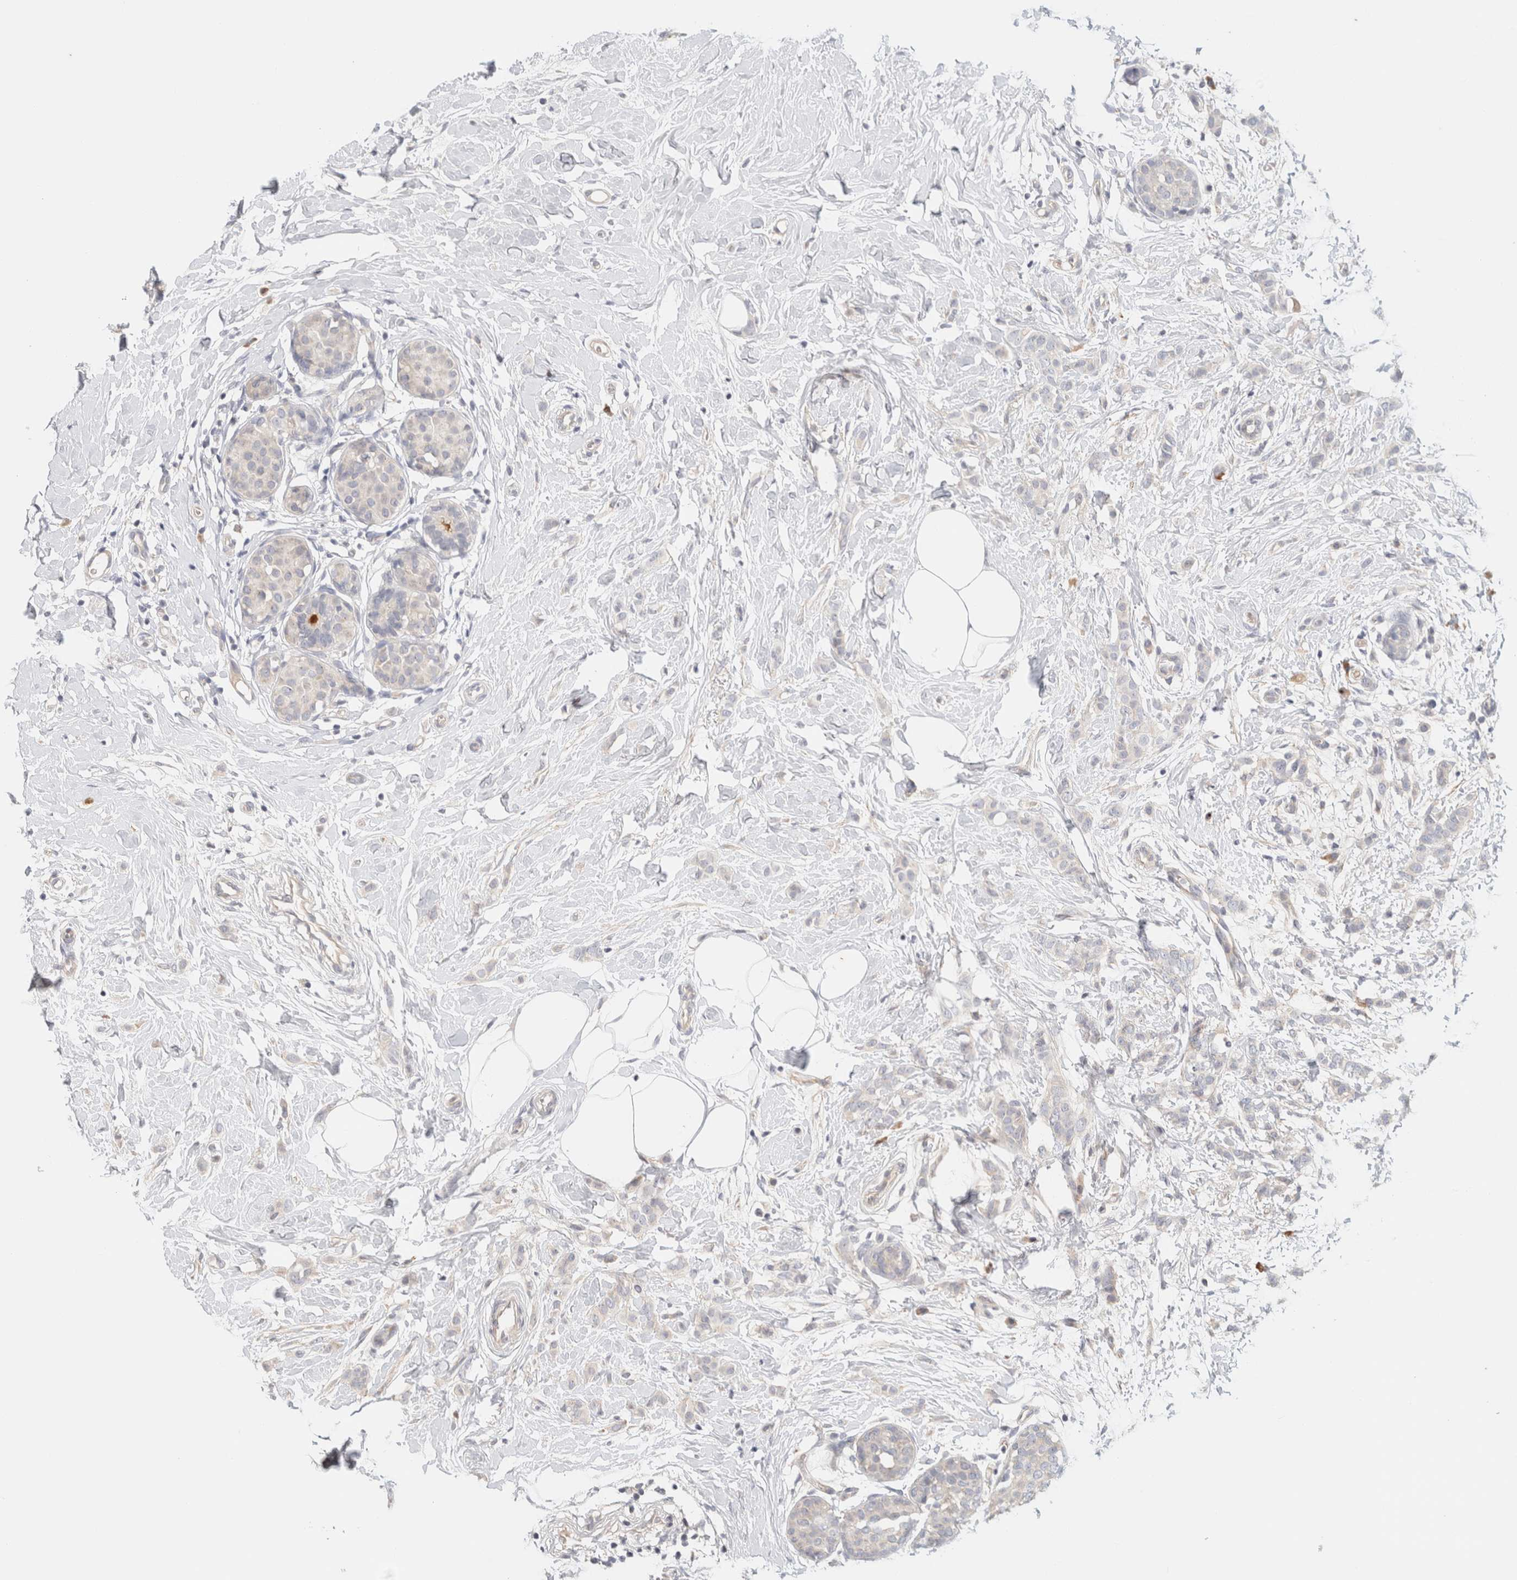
{"staining": {"intensity": "negative", "quantity": "none", "location": "none"}, "tissue": "breast cancer", "cell_type": "Tumor cells", "image_type": "cancer", "snomed": [{"axis": "morphology", "description": "Lobular carcinoma, in situ"}, {"axis": "morphology", "description": "Lobular carcinoma"}, {"axis": "topography", "description": "Breast"}], "caption": "Tumor cells show no significant staining in breast lobular carcinoma in situ.", "gene": "SPRTN", "patient": {"sex": "female", "age": 41}}